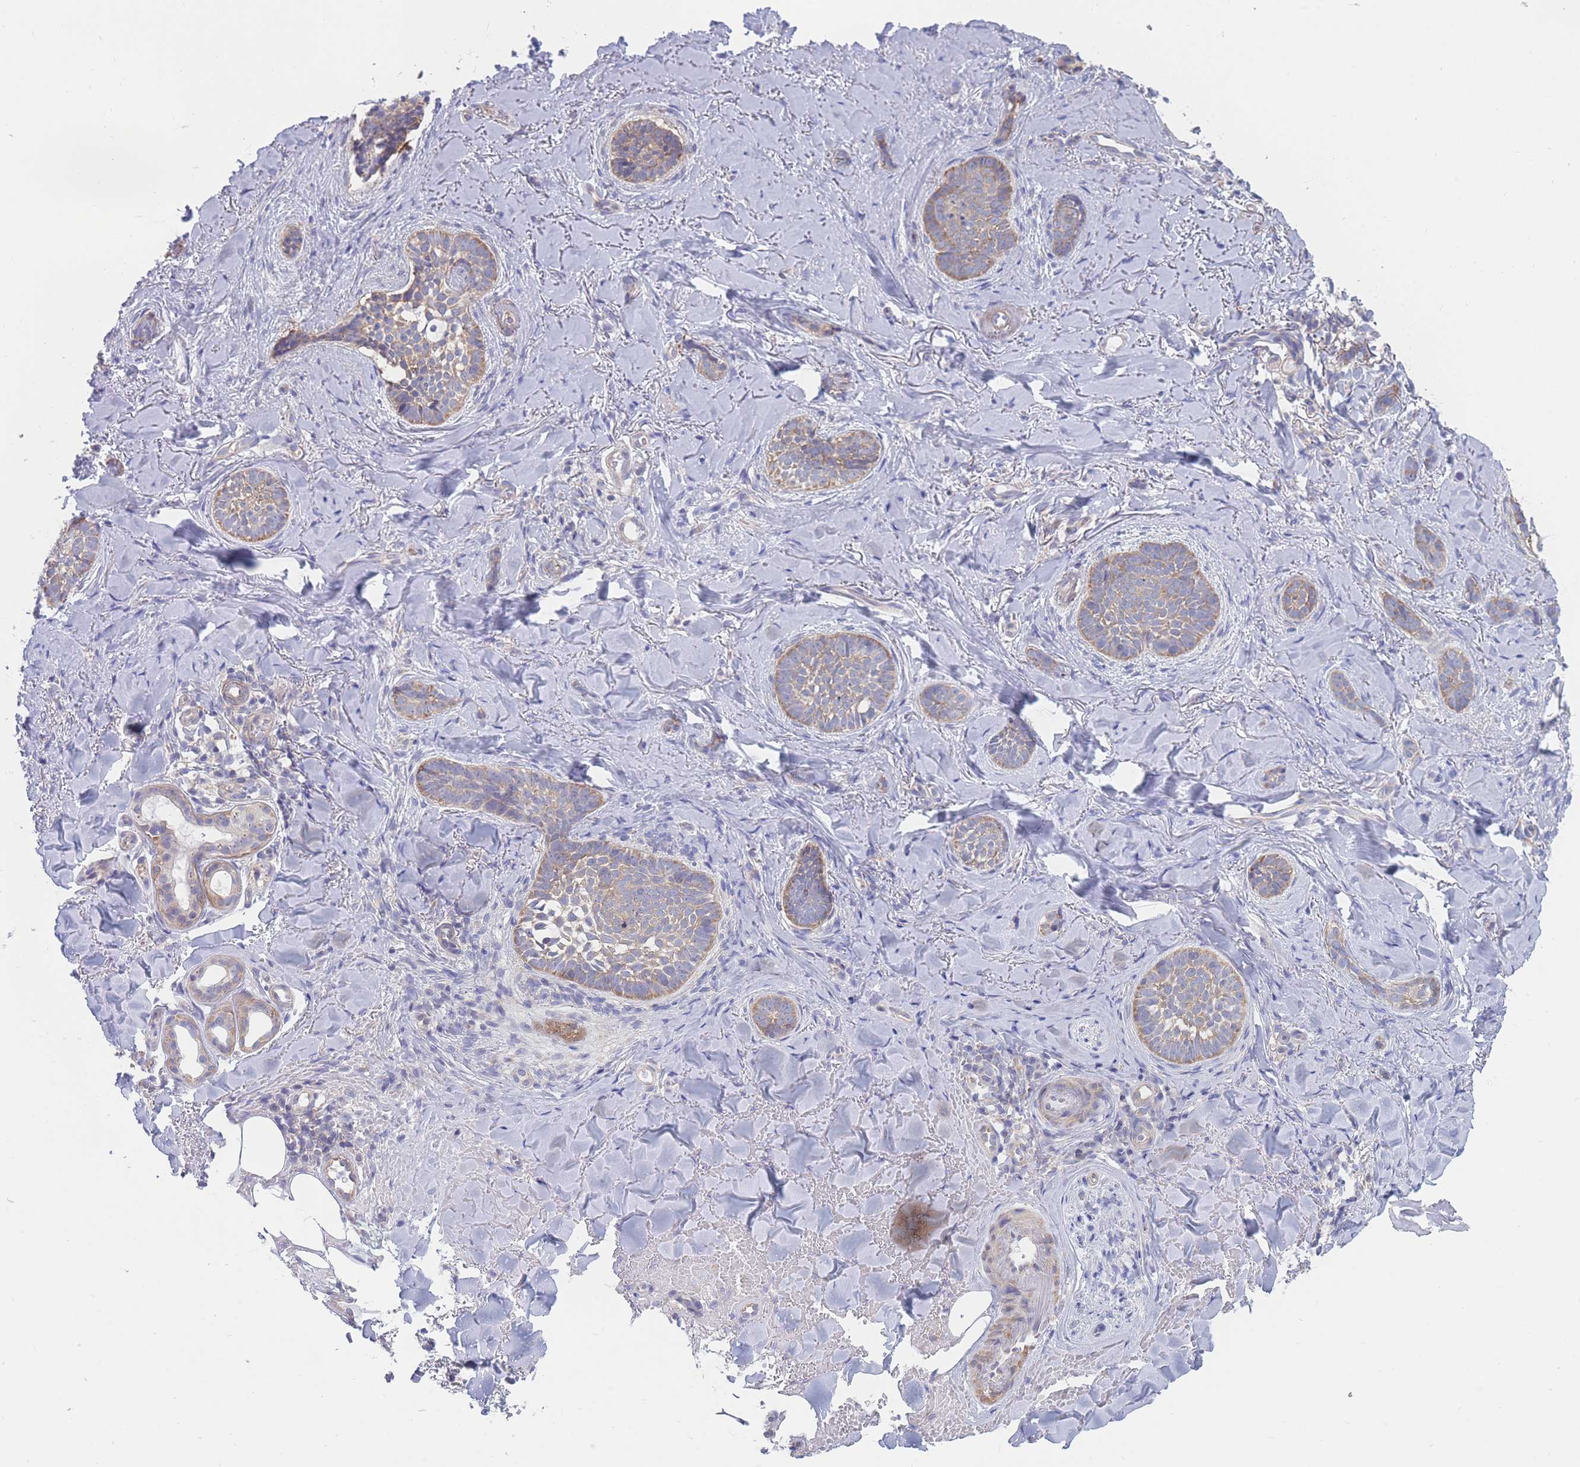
{"staining": {"intensity": "moderate", "quantity": "25%-75%", "location": "cytoplasmic/membranous"}, "tissue": "skin cancer", "cell_type": "Tumor cells", "image_type": "cancer", "snomed": [{"axis": "morphology", "description": "Basal cell carcinoma"}, {"axis": "topography", "description": "Skin"}], "caption": "Human basal cell carcinoma (skin) stained with a protein marker shows moderate staining in tumor cells.", "gene": "RPL8", "patient": {"sex": "female", "age": 55}}